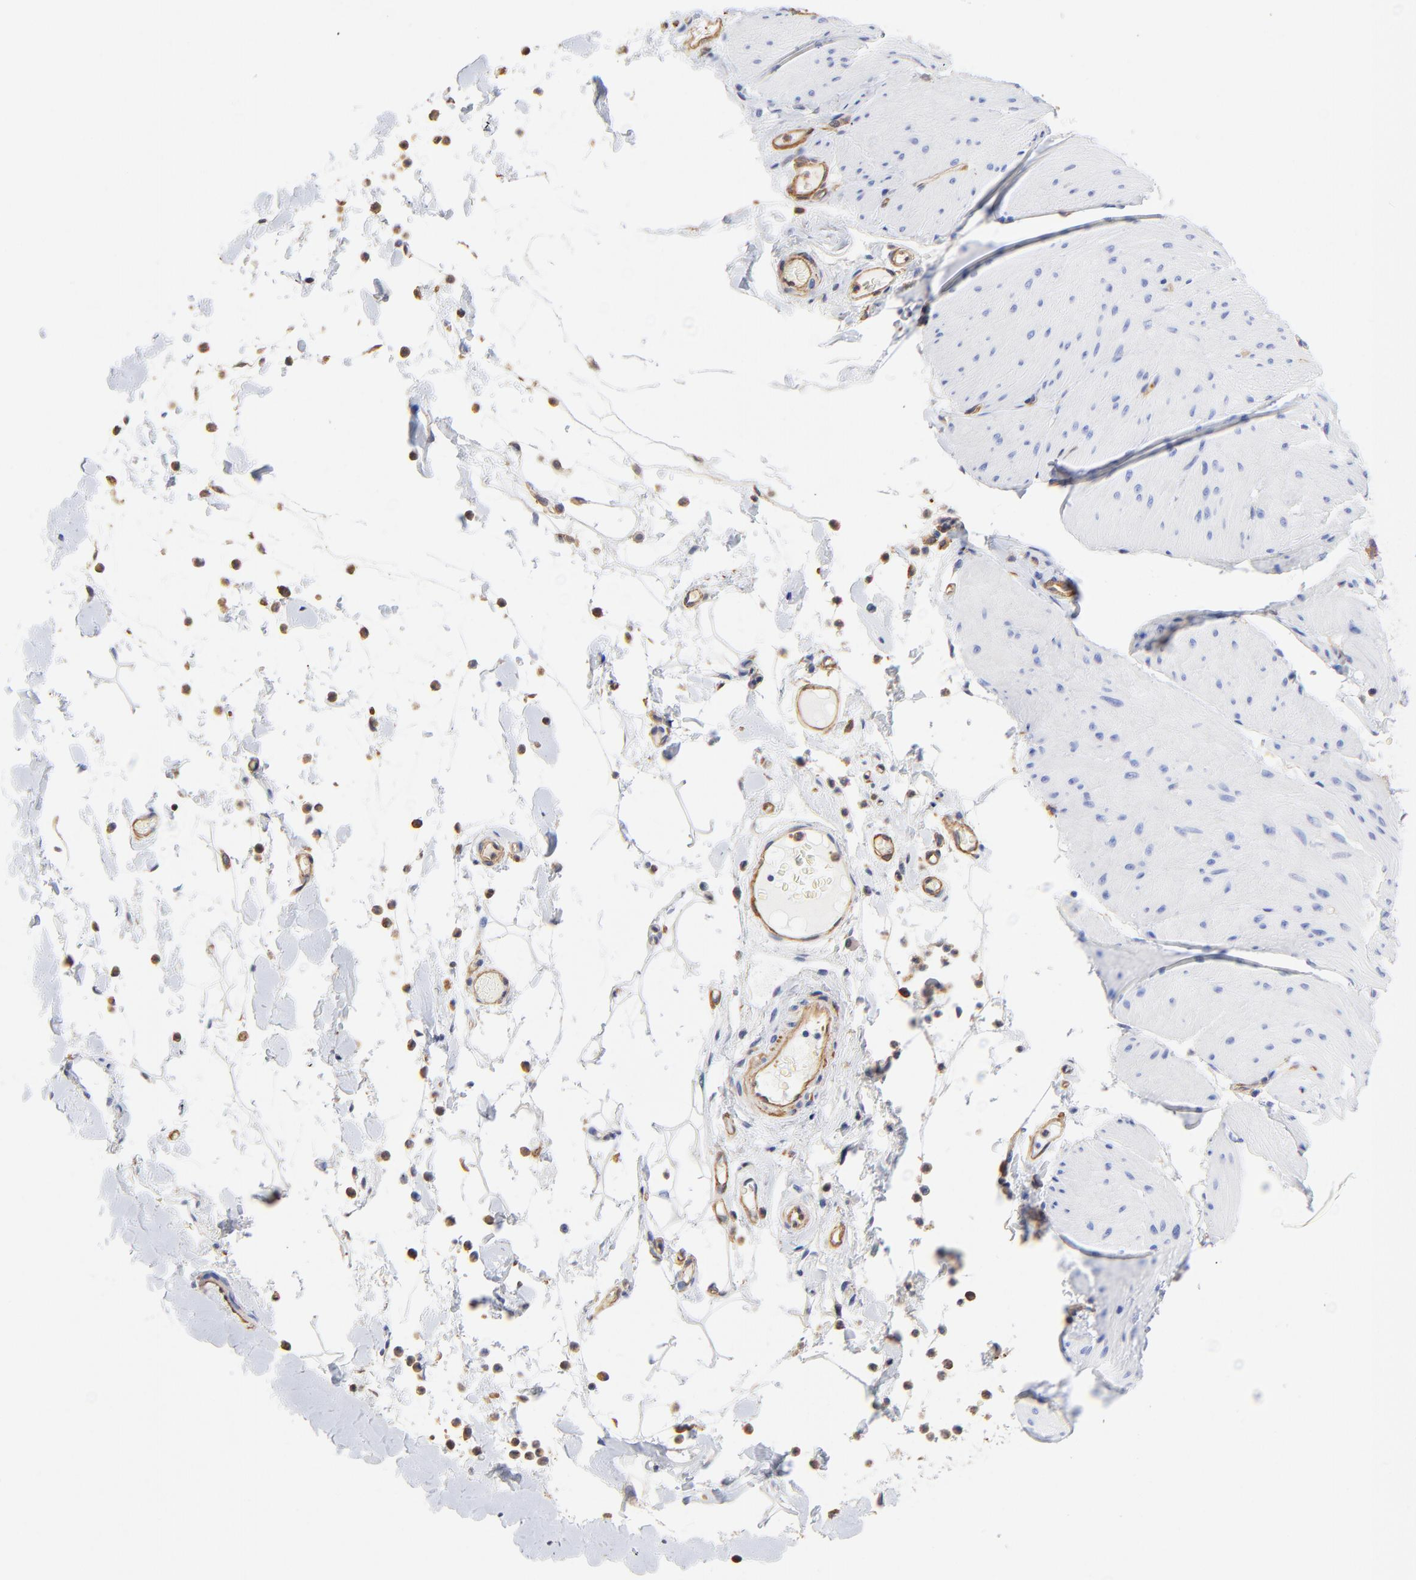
{"staining": {"intensity": "negative", "quantity": "none", "location": "none"}, "tissue": "smooth muscle", "cell_type": "Smooth muscle cells", "image_type": "normal", "snomed": [{"axis": "morphology", "description": "Normal tissue, NOS"}, {"axis": "topography", "description": "Smooth muscle"}, {"axis": "topography", "description": "Colon"}], "caption": "IHC of normal human smooth muscle shows no staining in smooth muscle cells.", "gene": "TAGLN2", "patient": {"sex": "male", "age": 67}}